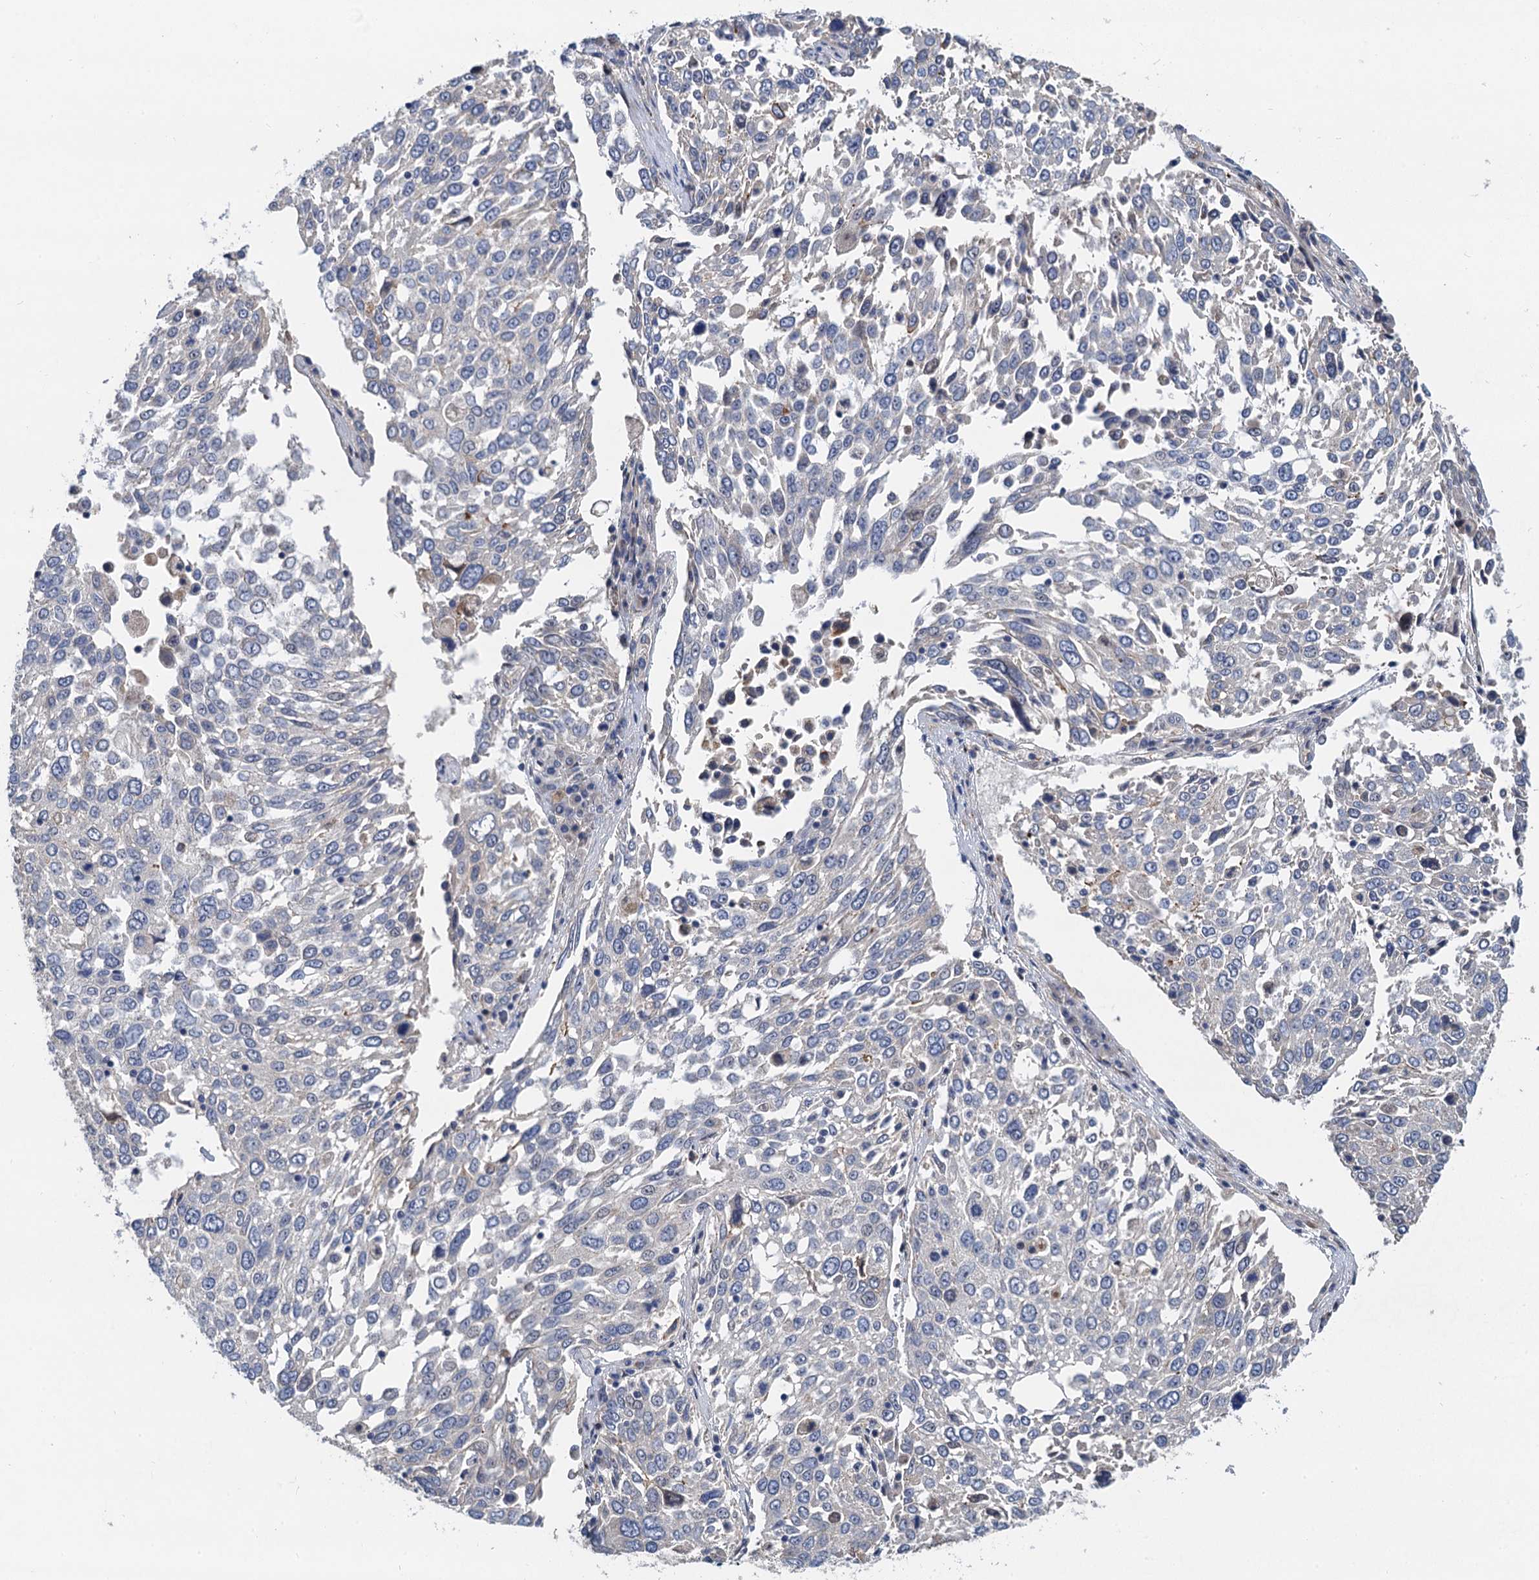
{"staining": {"intensity": "negative", "quantity": "none", "location": "none"}, "tissue": "lung cancer", "cell_type": "Tumor cells", "image_type": "cancer", "snomed": [{"axis": "morphology", "description": "Squamous cell carcinoma, NOS"}, {"axis": "topography", "description": "Lung"}], "caption": "Immunohistochemical staining of human squamous cell carcinoma (lung) exhibits no significant positivity in tumor cells.", "gene": "TRAF7", "patient": {"sex": "male", "age": 65}}